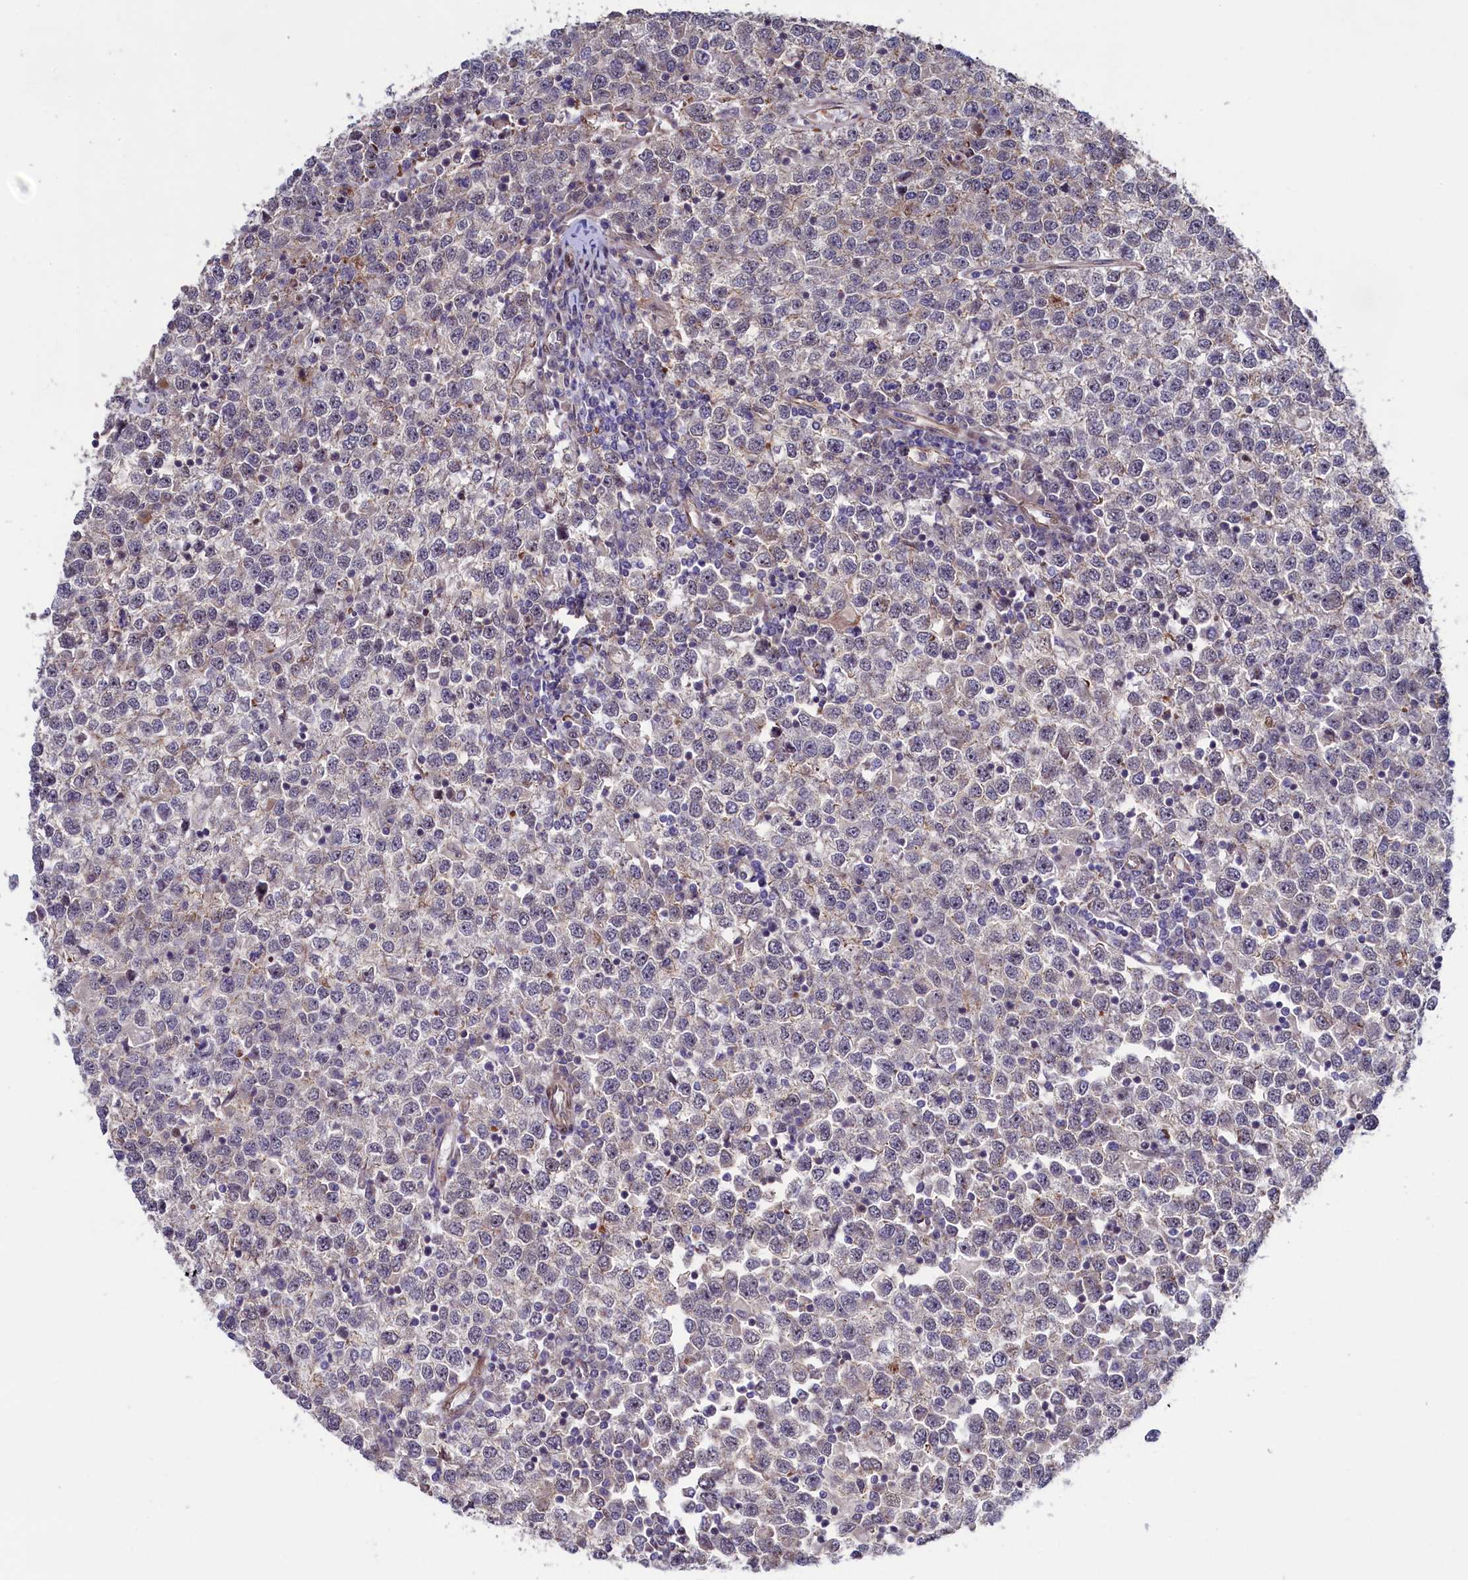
{"staining": {"intensity": "weak", "quantity": "<25%", "location": "cytoplasmic/membranous"}, "tissue": "testis cancer", "cell_type": "Tumor cells", "image_type": "cancer", "snomed": [{"axis": "morphology", "description": "Seminoma, NOS"}, {"axis": "topography", "description": "Testis"}], "caption": "An image of human testis seminoma is negative for staining in tumor cells.", "gene": "PIK3C3", "patient": {"sex": "male", "age": 65}}